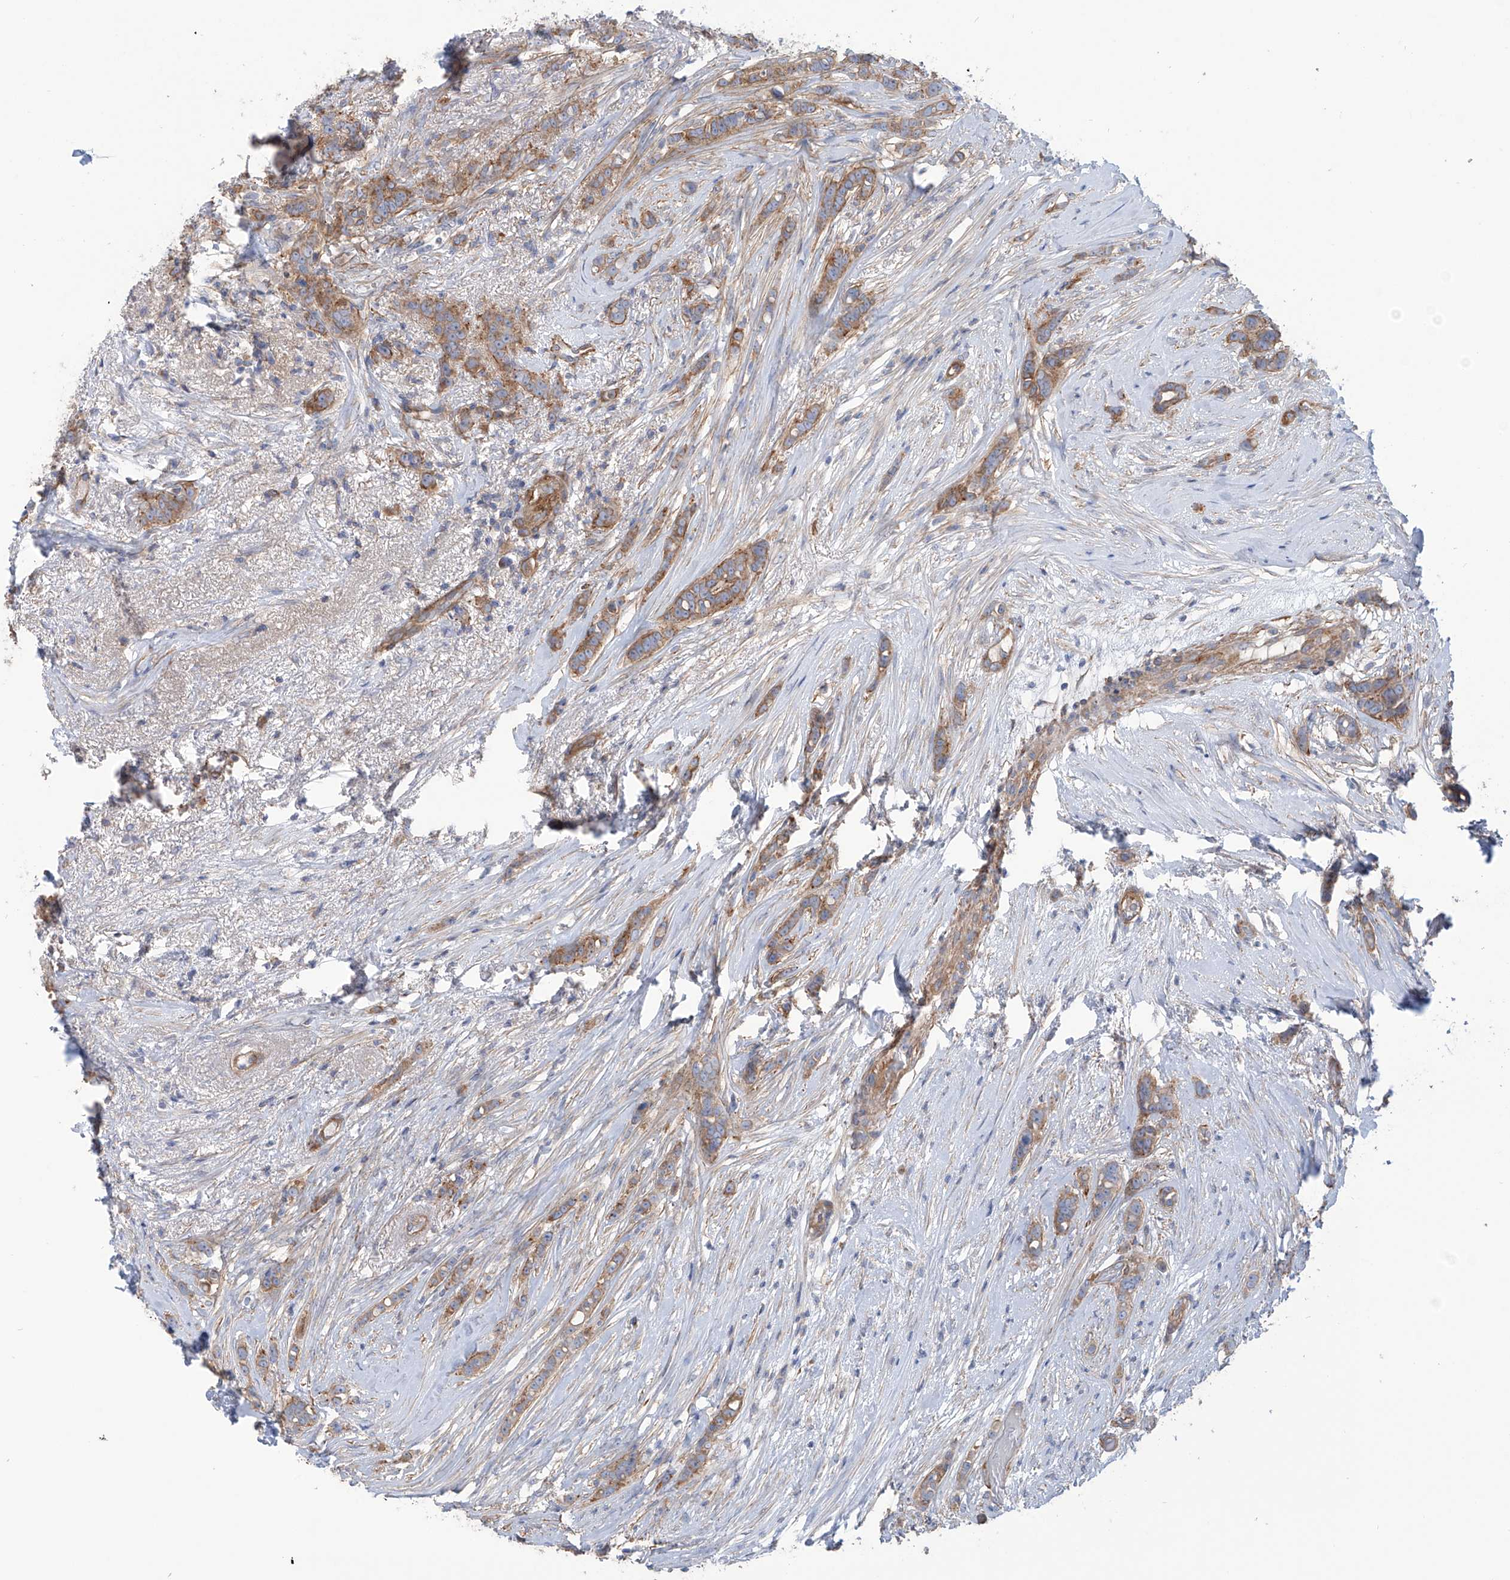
{"staining": {"intensity": "moderate", "quantity": ">75%", "location": "cytoplasmic/membranous"}, "tissue": "breast cancer", "cell_type": "Tumor cells", "image_type": "cancer", "snomed": [{"axis": "morphology", "description": "Lobular carcinoma"}, {"axis": "topography", "description": "Breast"}], "caption": "Approximately >75% of tumor cells in lobular carcinoma (breast) reveal moderate cytoplasmic/membranous protein expression as visualized by brown immunohistochemical staining.", "gene": "TMEM209", "patient": {"sex": "female", "age": 51}}